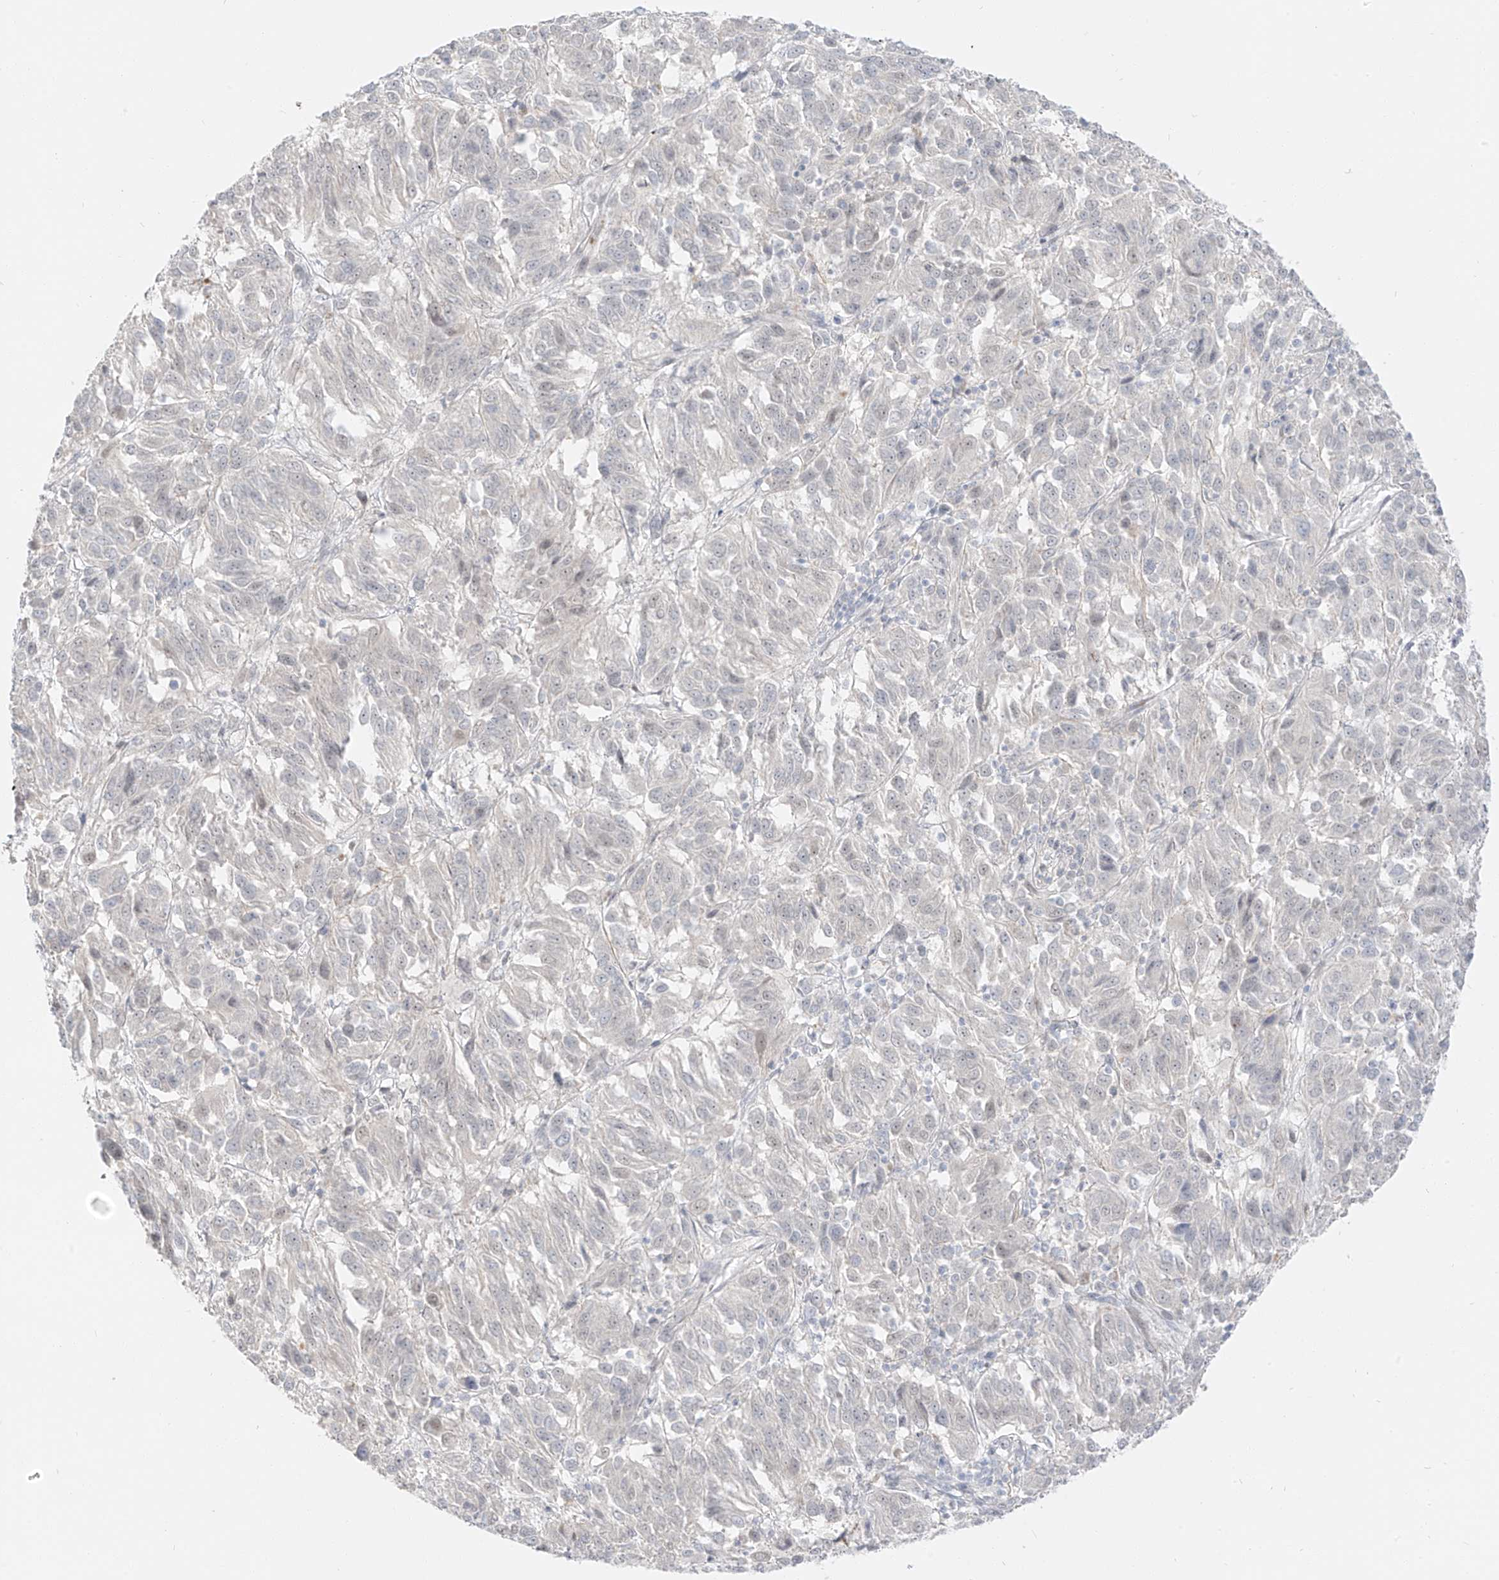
{"staining": {"intensity": "negative", "quantity": "none", "location": "none"}, "tissue": "melanoma", "cell_type": "Tumor cells", "image_type": "cancer", "snomed": [{"axis": "morphology", "description": "Malignant melanoma, Metastatic site"}, {"axis": "topography", "description": "Lung"}], "caption": "Protein analysis of melanoma exhibits no significant expression in tumor cells.", "gene": "ZNF774", "patient": {"sex": "male", "age": 64}}